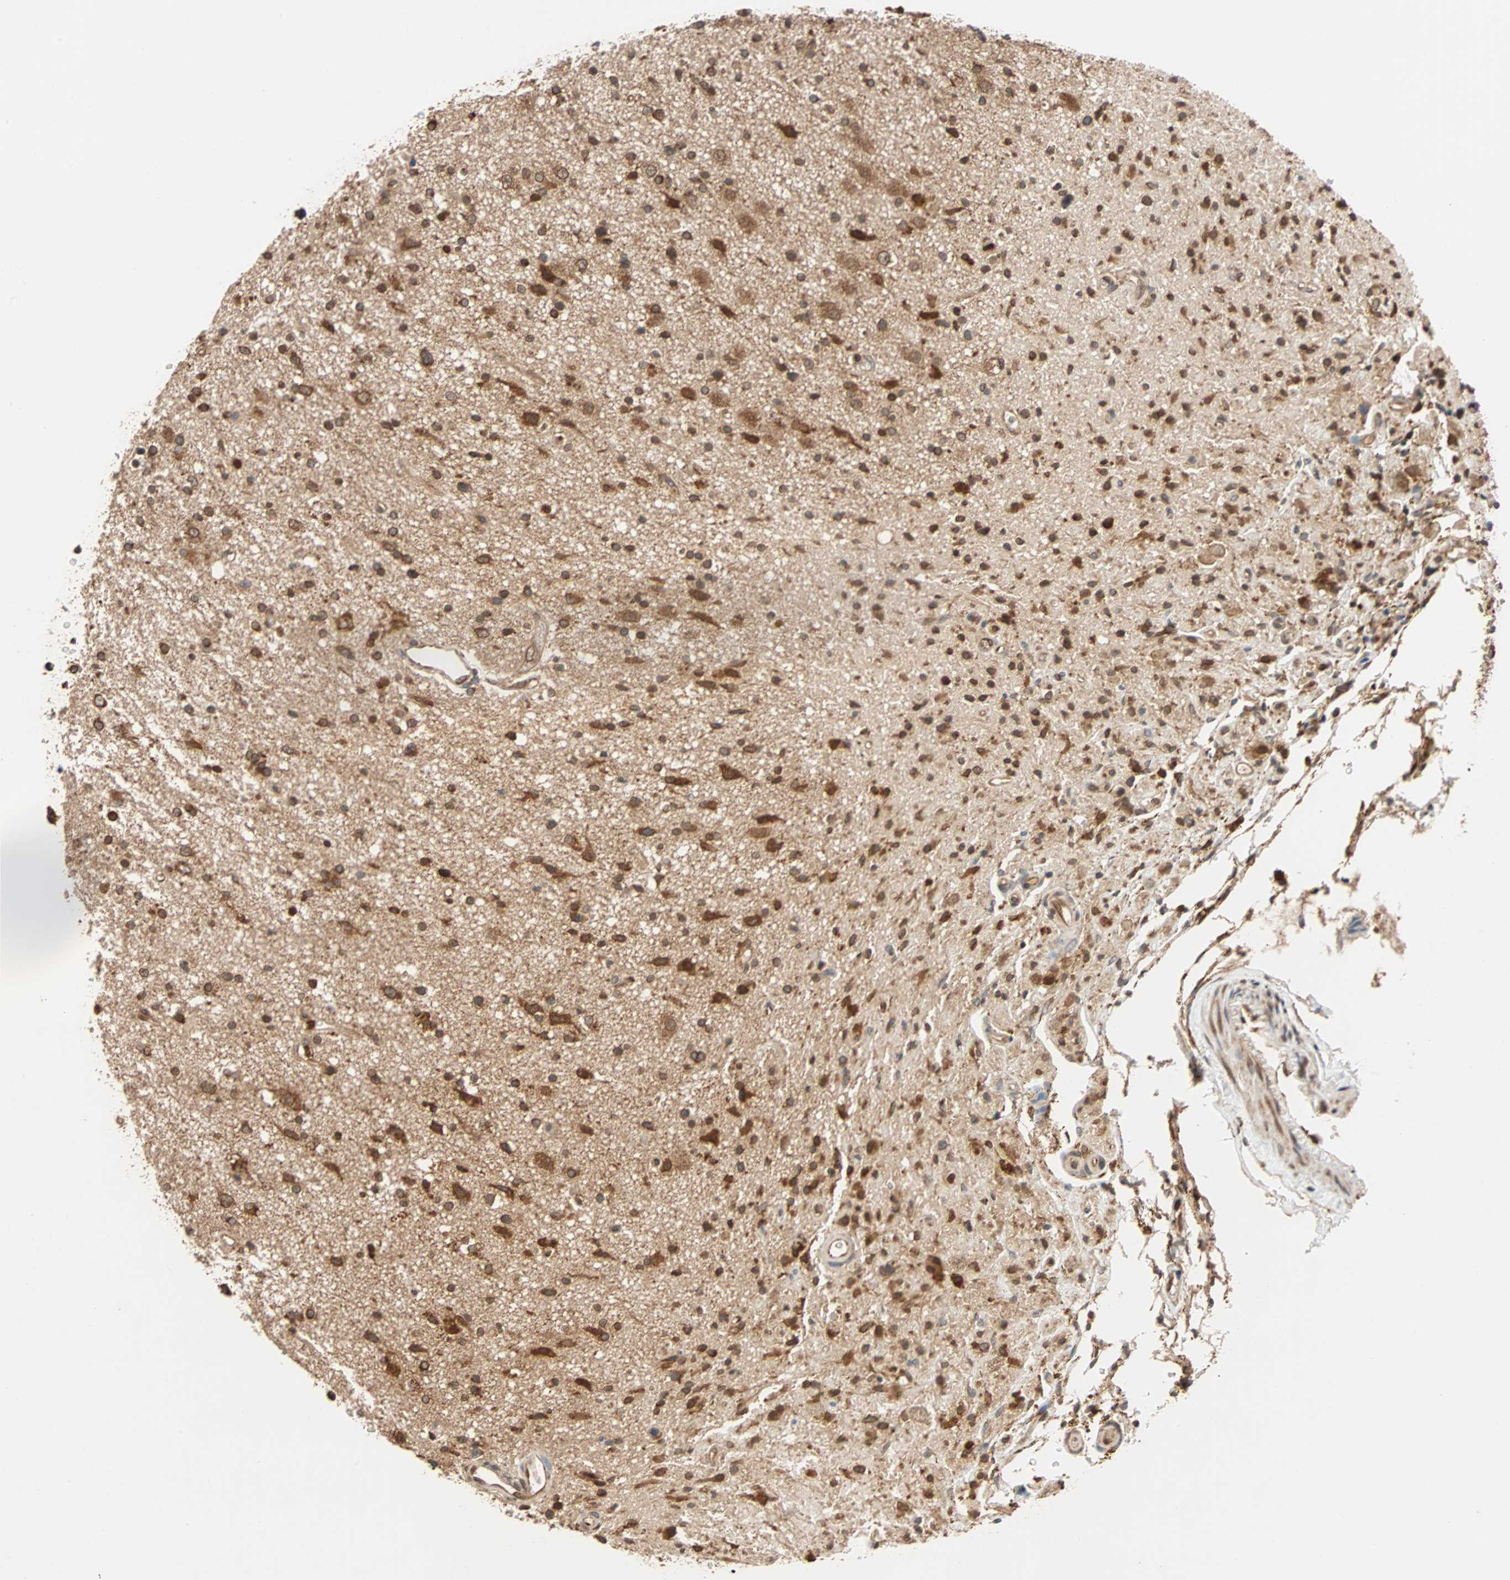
{"staining": {"intensity": "strong", "quantity": ">75%", "location": "cytoplasmic/membranous,nuclear"}, "tissue": "glioma", "cell_type": "Tumor cells", "image_type": "cancer", "snomed": [{"axis": "morphology", "description": "Glioma, malignant, High grade"}, {"axis": "topography", "description": "Brain"}], "caption": "An image of human glioma stained for a protein shows strong cytoplasmic/membranous and nuclear brown staining in tumor cells.", "gene": "AUP1", "patient": {"sex": "male", "age": 33}}